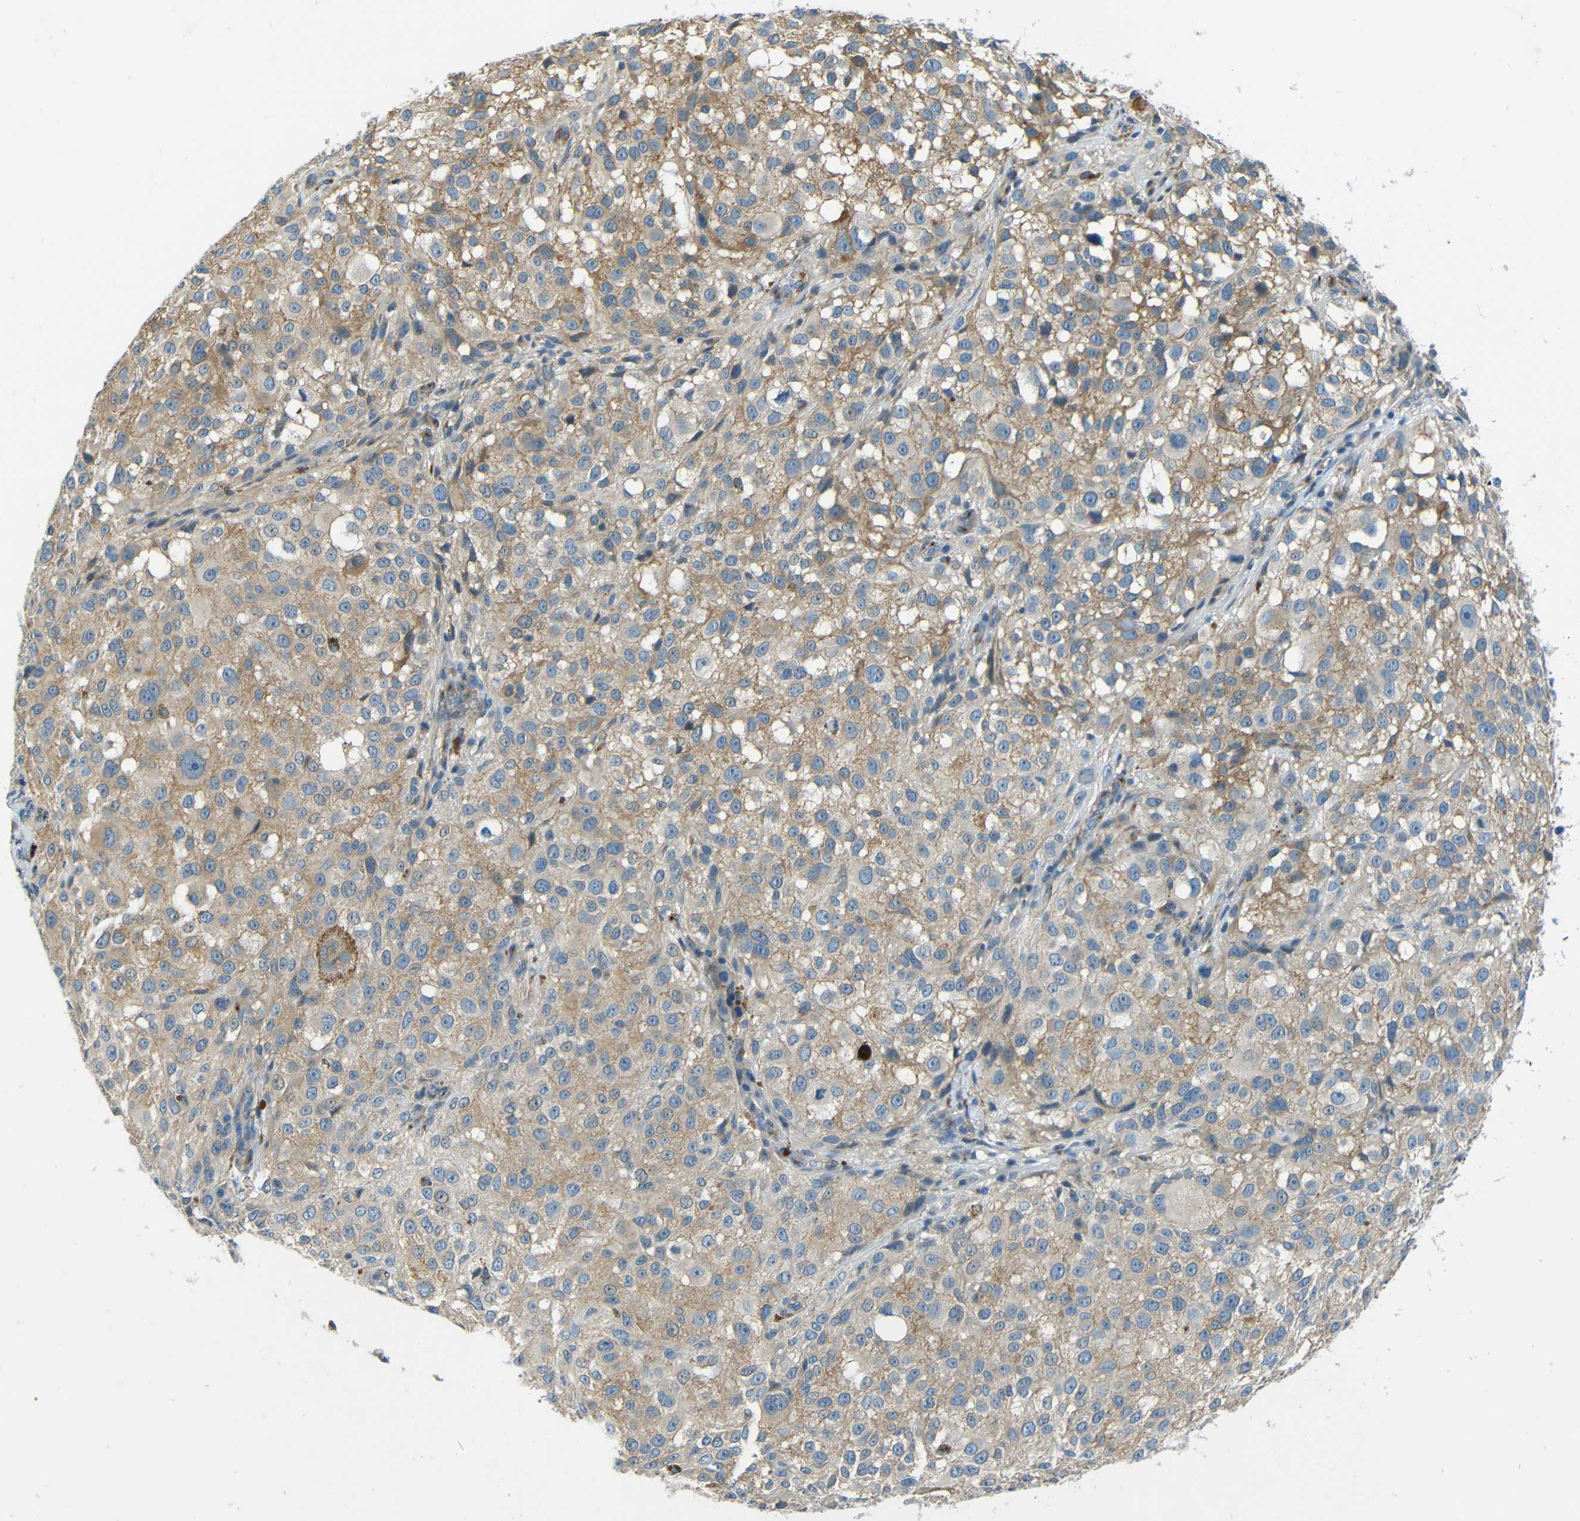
{"staining": {"intensity": "moderate", "quantity": ">75%", "location": "cytoplasmic/membranous"}, "tissue": "melanoma", "cell_type": "Tumor cells", "image_type": "cancer", "snomed": [{"axis": "morphology", "description": "Necrosis, NOS"}, {"axis": "morphology", "description": "Malignant melanoma, NOS"}, {"axis": "topography", "description": "Skin"}], "caption": "Moderate cytoplasmic/membranous protein positivity is appreciated in approximately >75% of tumor cells in malignant melanoma. (DAB (3,3'-diaminobenzidine) IHC with brightfield microscopy, high magnification).", "gene": "CYP26B1", "patient": {"sex": "female", "age": 87}}